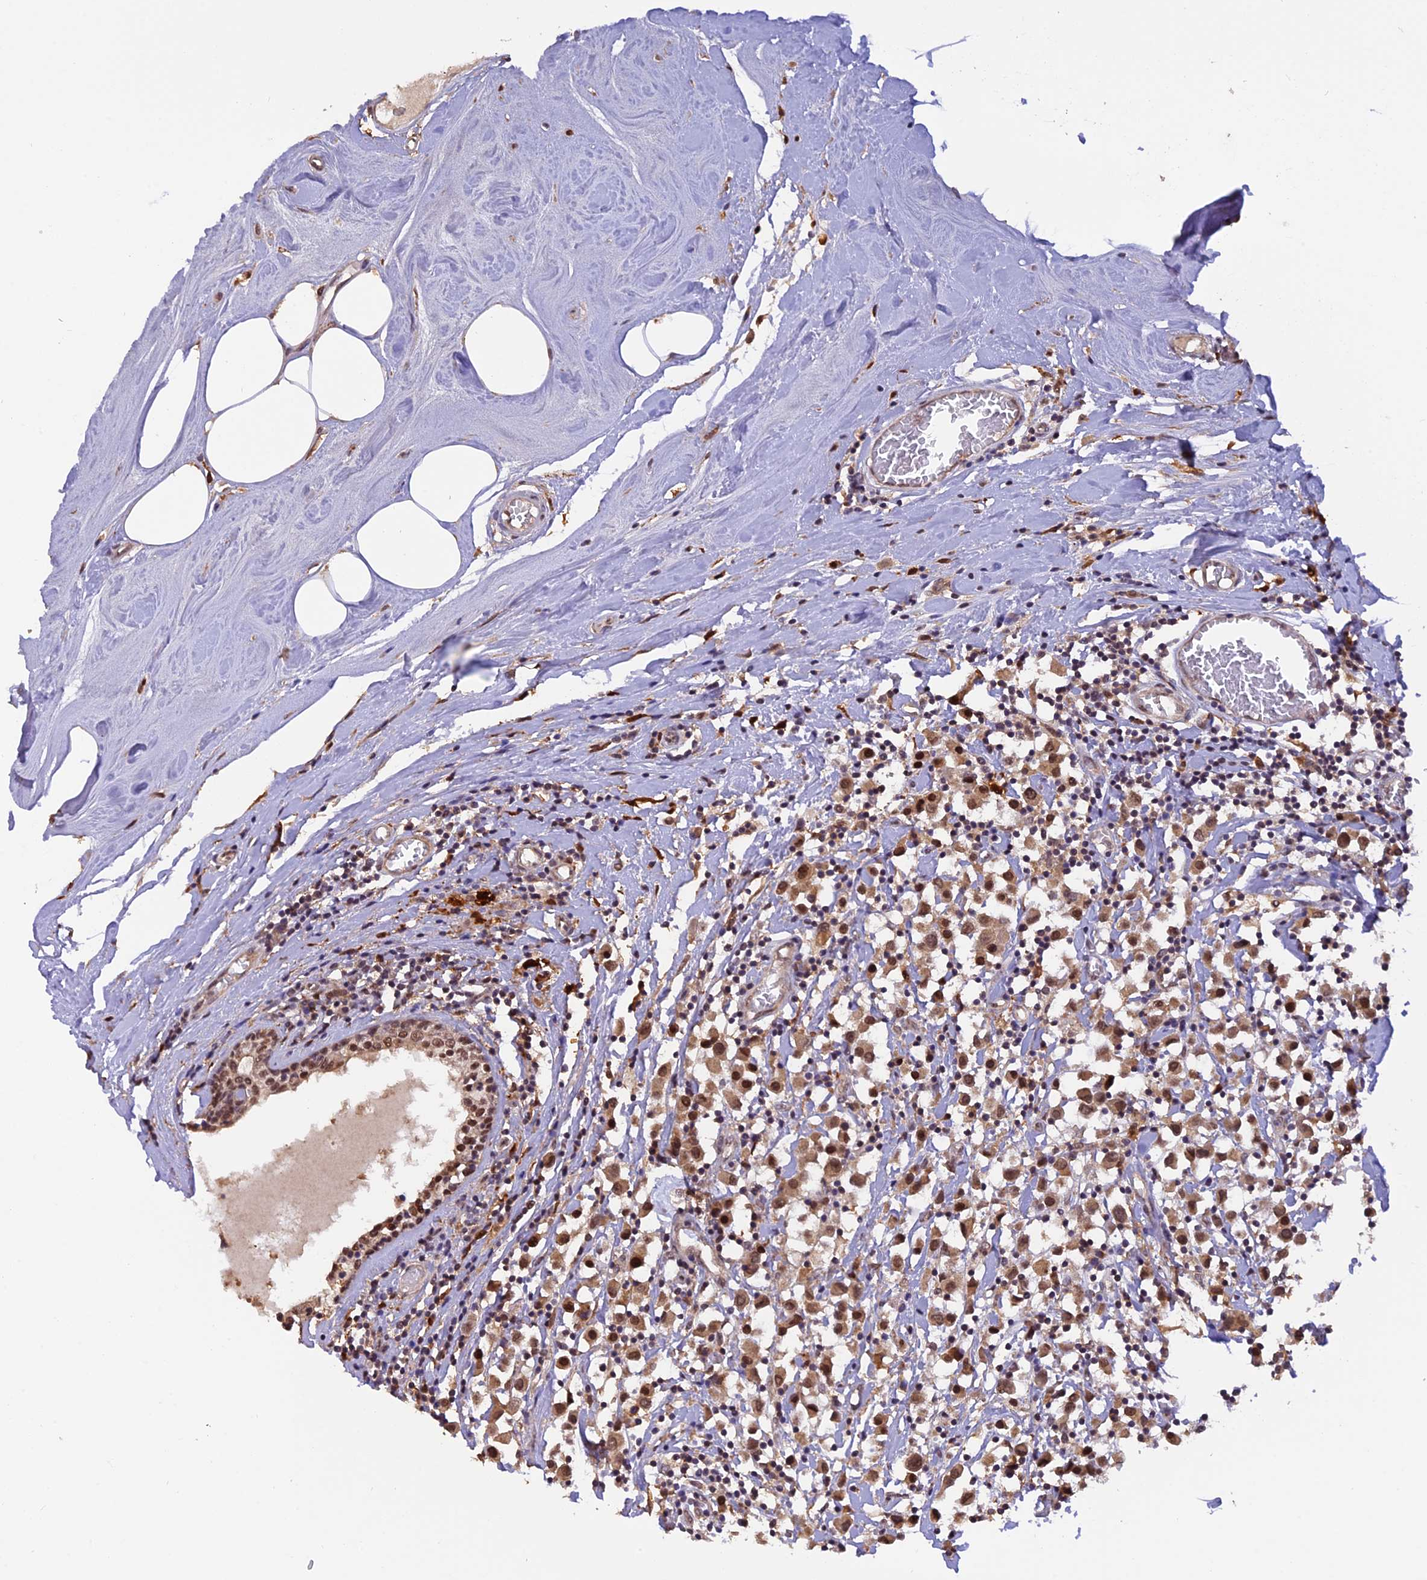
{"staining": {"intensity": "moderate", "quantity": ">75%", "location": "cytoplasmic/membranous,nuclear"}, "tissue": "breast cancer", "cell_type": "Tumor cells", "image_type": "cancer", "snomed": [{"axis": "morphology", "description": "Duct carcinoma"}, {"axis": "topography", "description": "Breast"}], "caption": "This is an image of IHC staining of intraductal carcinoma (breast), which shows moderate positivity in the cytoplasmic/membranous and nuclear of tumor cells.", "gene": "MNS1", "patient": {"sex": "female", "age": 61}}